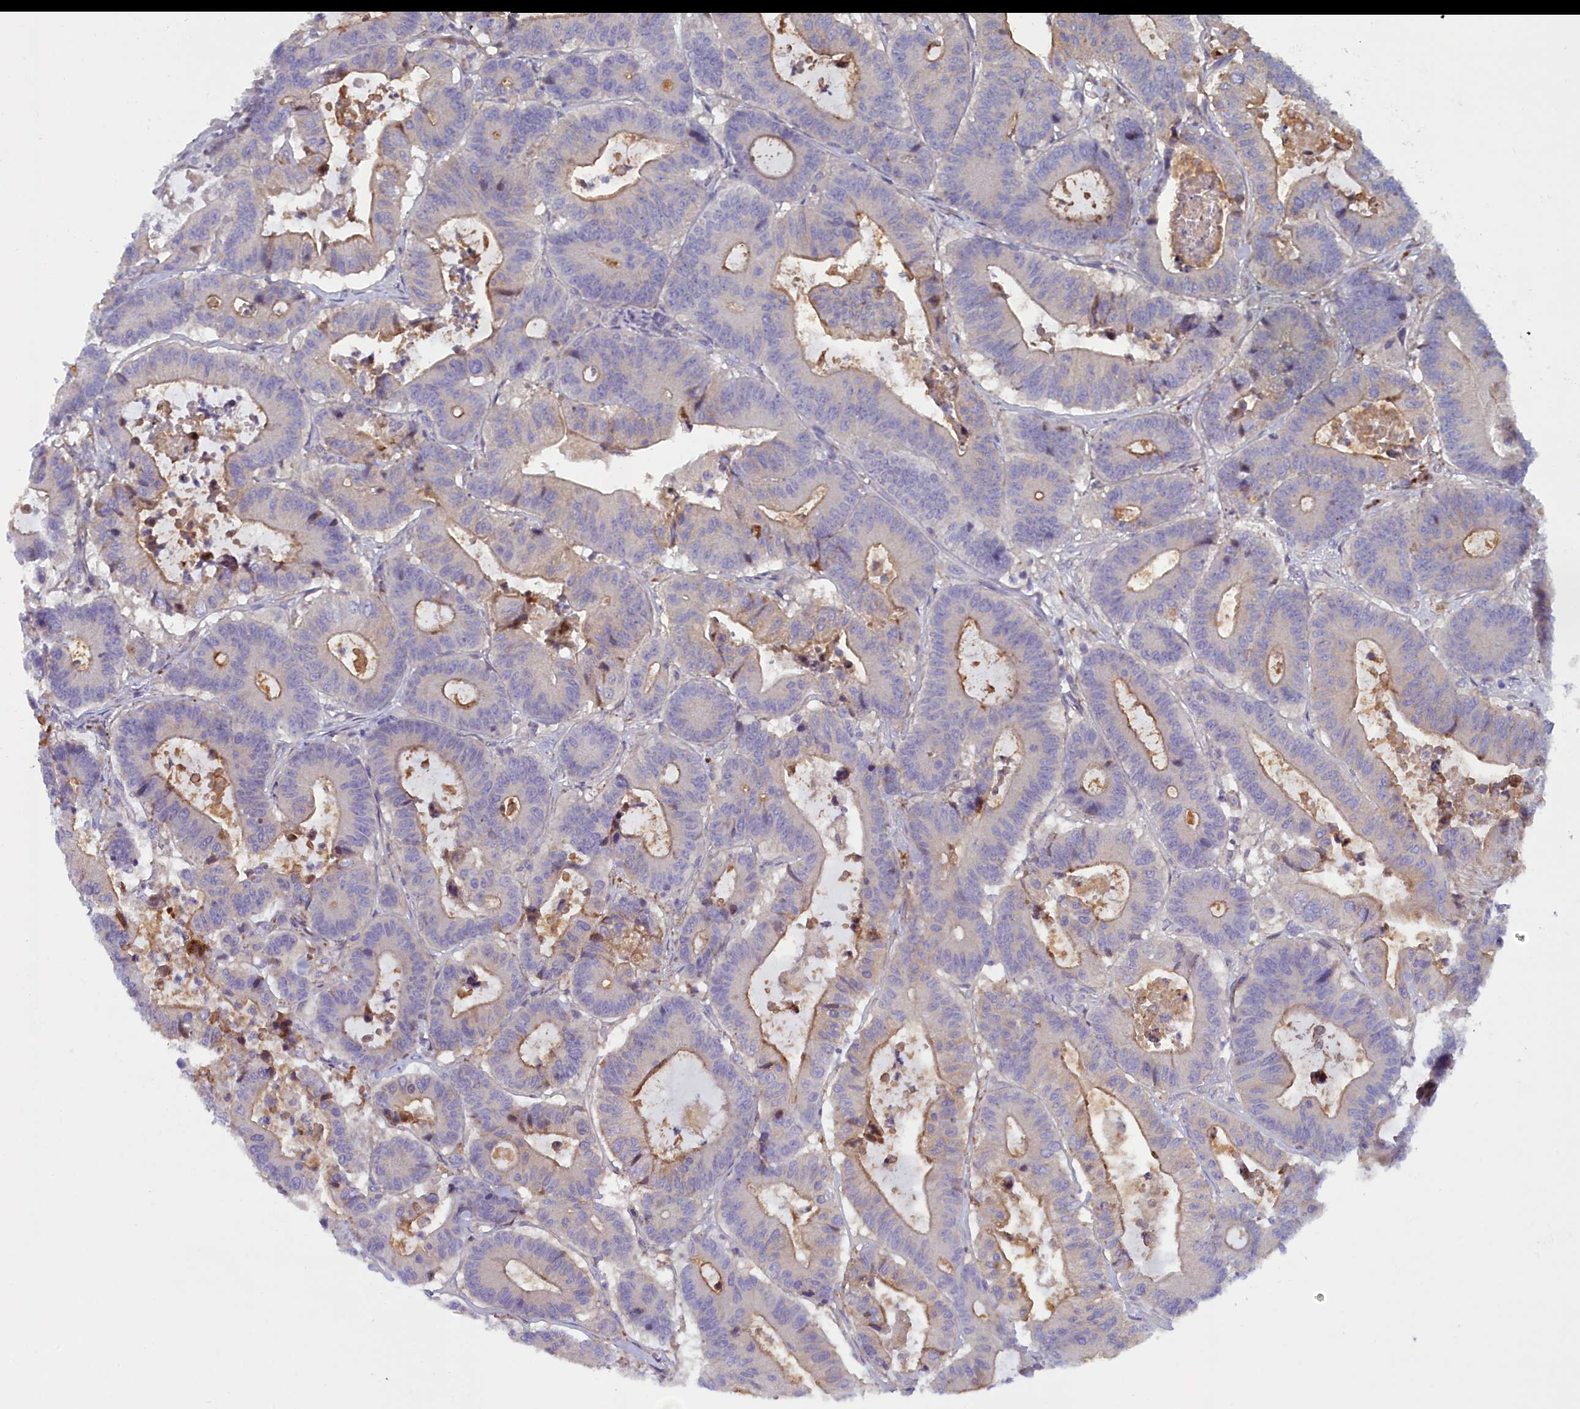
{"staining": {"intensity": "moderate", "quantity": "<25%", "location": "cytoplasmic/membranous"}, "tissue": "colorectal cancer", "cell_type": "Tumor cells", "image_type": "cancer", "snomed": [{"axis": "morphology", "description": "Adenocarcinoma, NOS"}, {"axis": "topography", "description": "Colon"}], "caption": "Immunohistochemical staining of colorectal cancer reveals moderate cytoplasmic/membranous protein expression in approximately <25% of tumor cells.", "gene": "B9D2", "patient": {"sex": "female", "age": 84}}